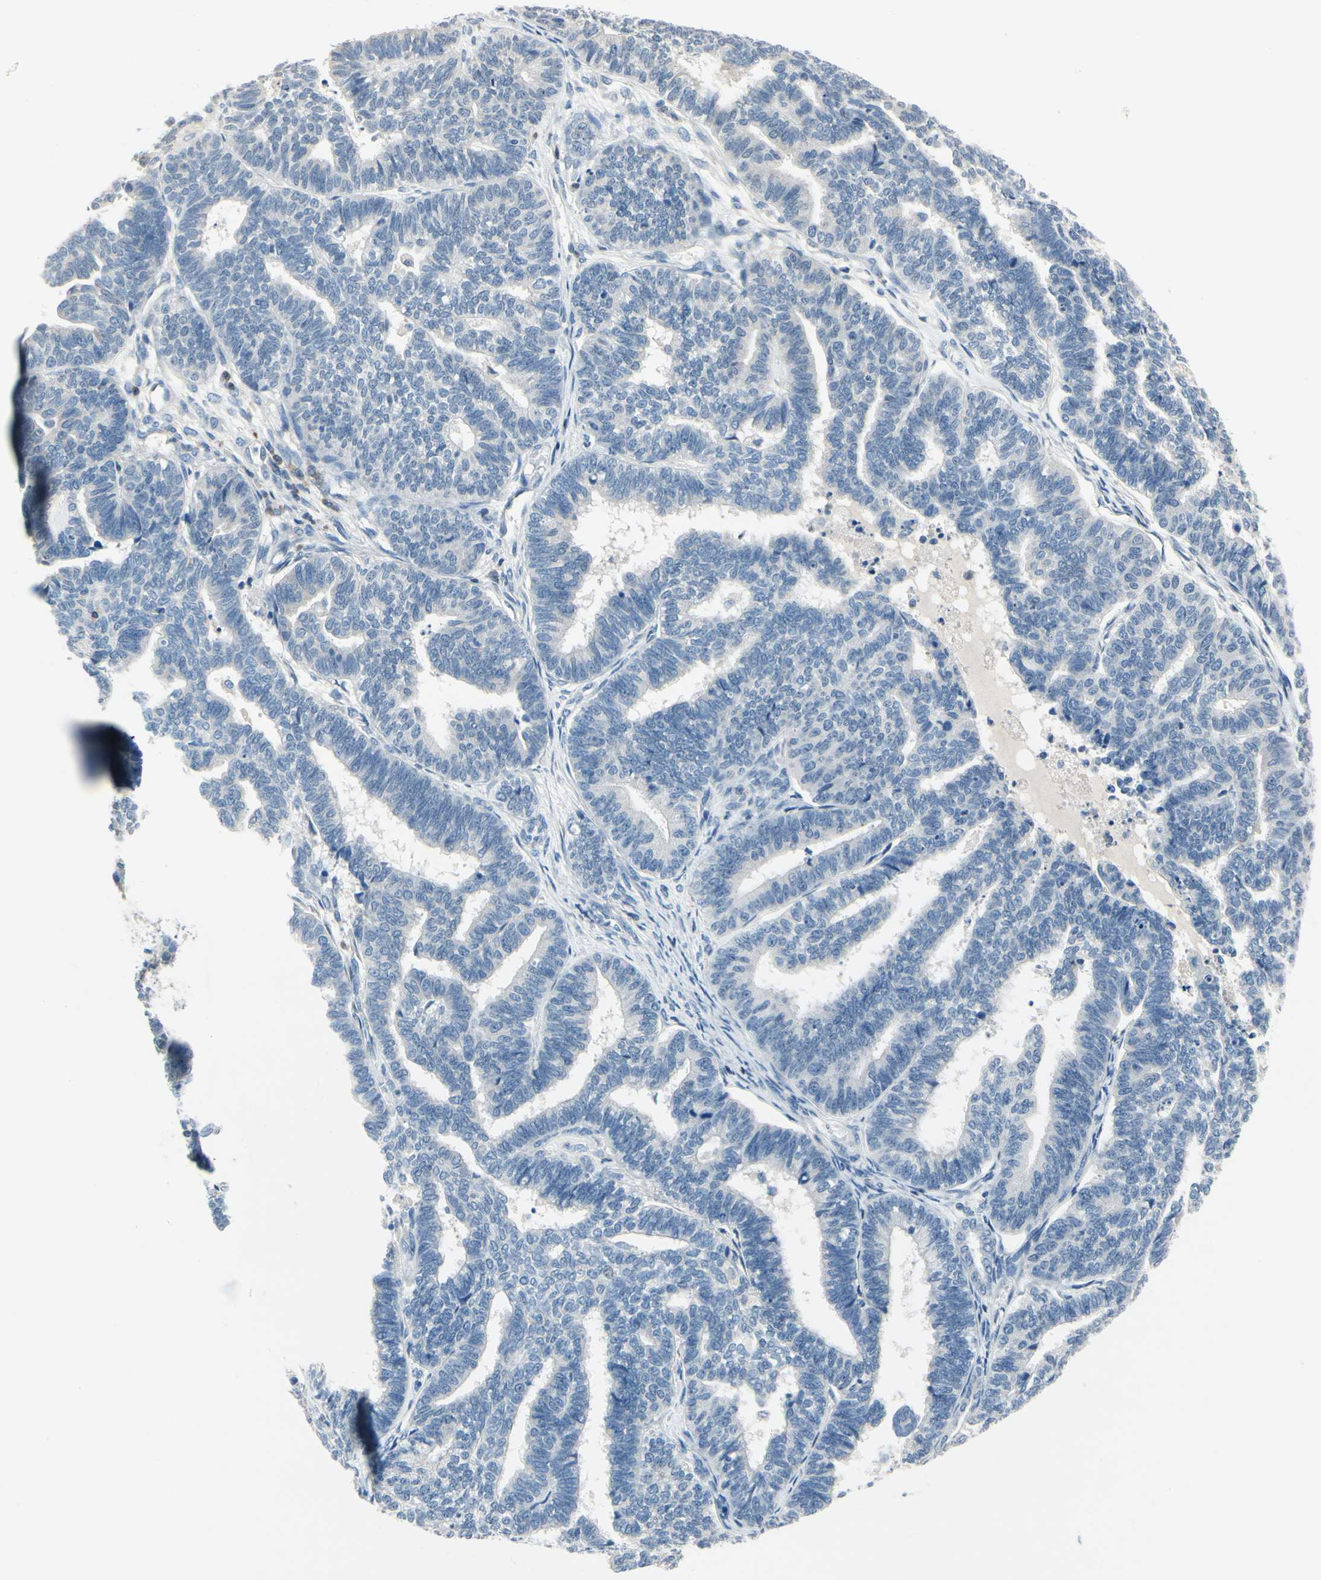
{"staining": {"intensity": "negative", "quantity": "none", "location": "none"}, "tissue": "endometrial cancer", "cell_type": "Tumor cells", "image_type": "cancer", "snomed": [{"axis": "morphology", "description": "Adenocarcinoma, NOS"}, {"axis": "topography", "description": "Endometrium"}], "caption": "Tumor cells show no significant protein expression in endometrial adenocarcinoma. Brightfield microscopy of immunohistochemistry stained with DAB (brown) and hematoxylin (blue), captured at high magnification.", "gene": "NFATC2", "patient": {"sex": "female", "age": 70}}